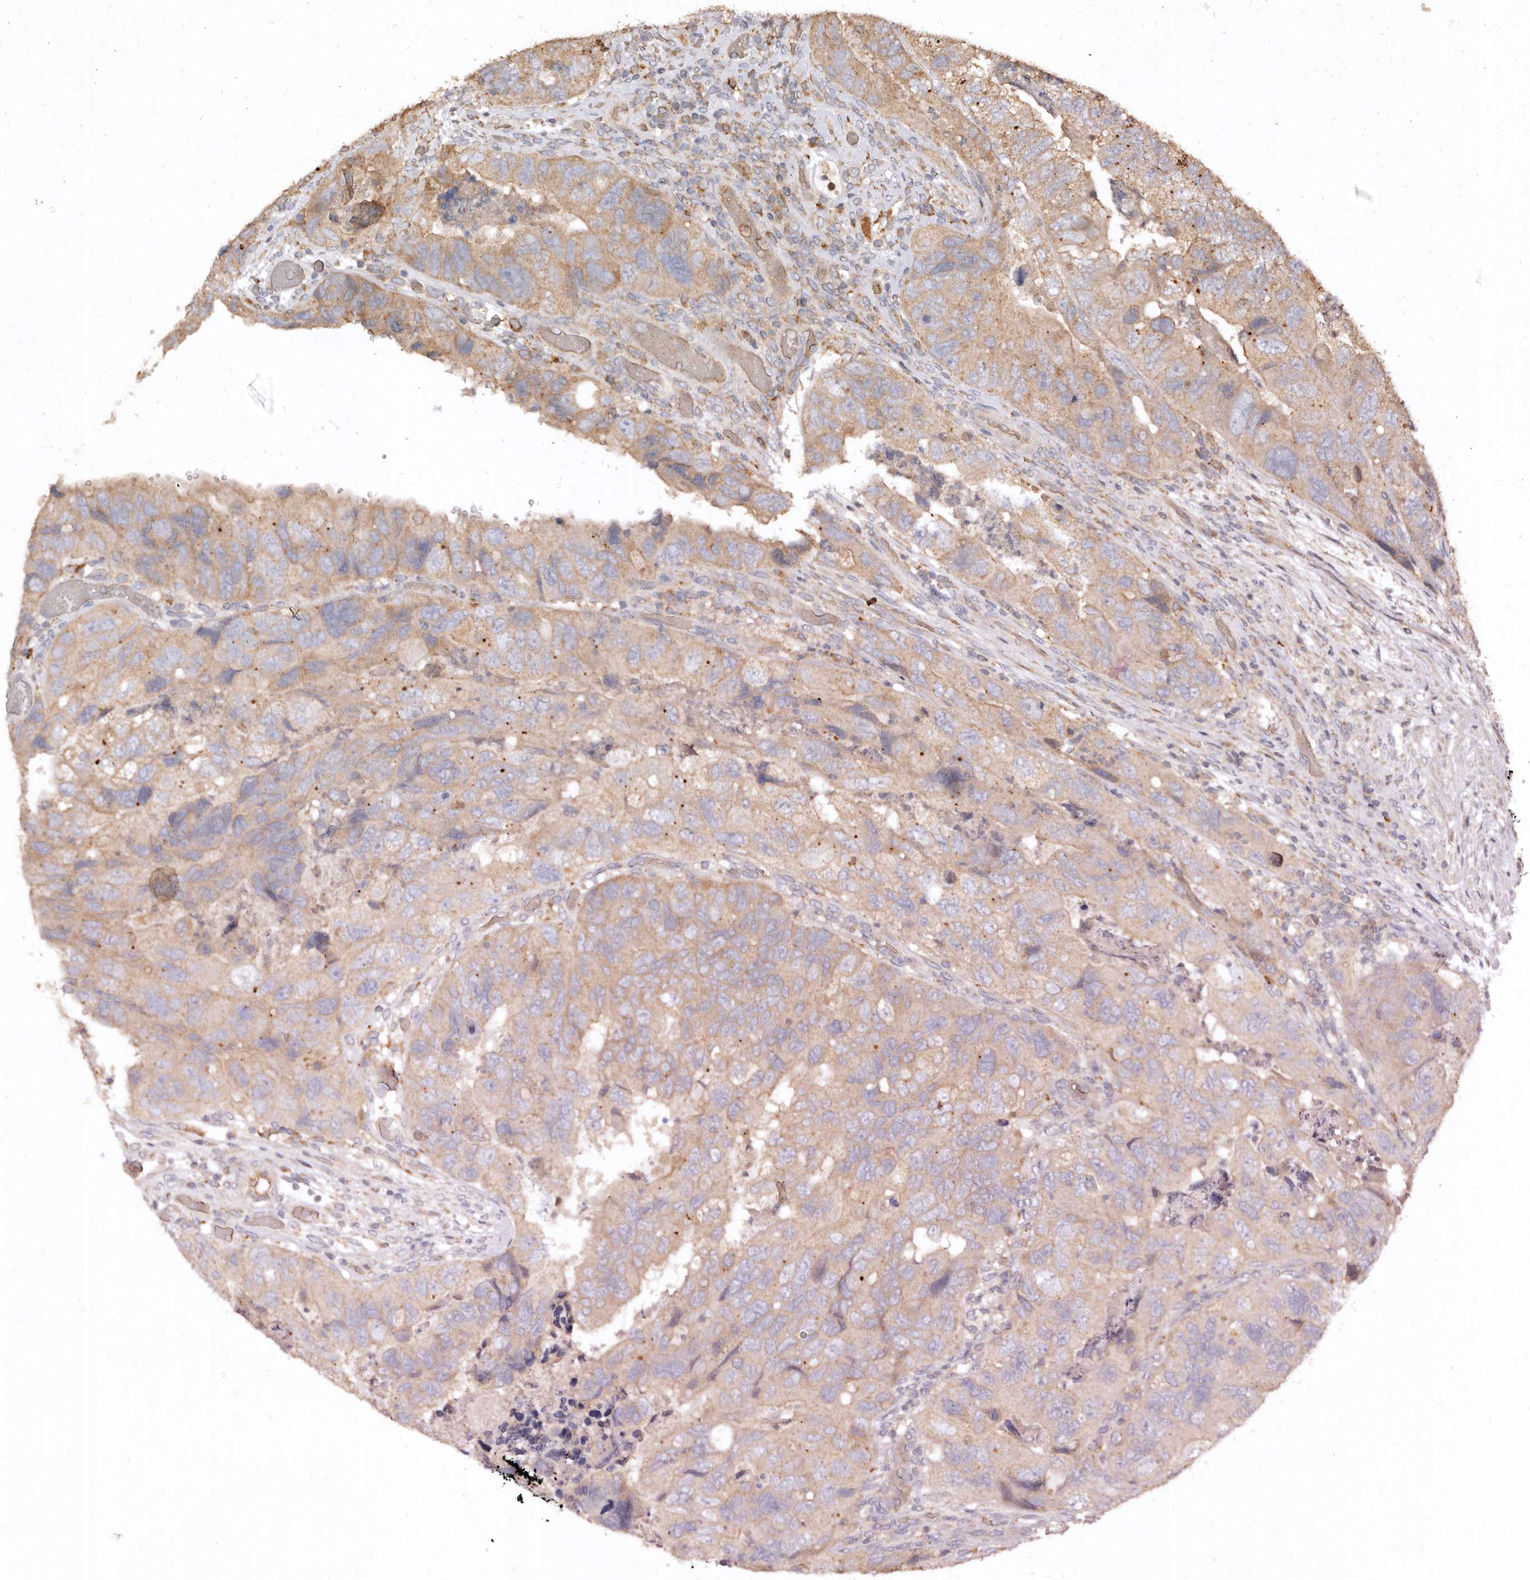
{"staining": {"intensity": "weak", "quantity": "<25%", "location": "cytoplasmic/membranous"}, "tissue": "colorectal cancer", "cell_type": "Tumor cells", "image_type": "cancer", "snomed": [{"axis": "morphology", "description": "Adenocarcinoma, NOS"}, {"axis": "topography", "description": "Rectum"}], "caption": "Histopathology image shows no protein expression in tumor cells of colorectal adenocarcinoma tissue.", "gene": "FARS2", "patient": {"sex": "male", "age": 63}}